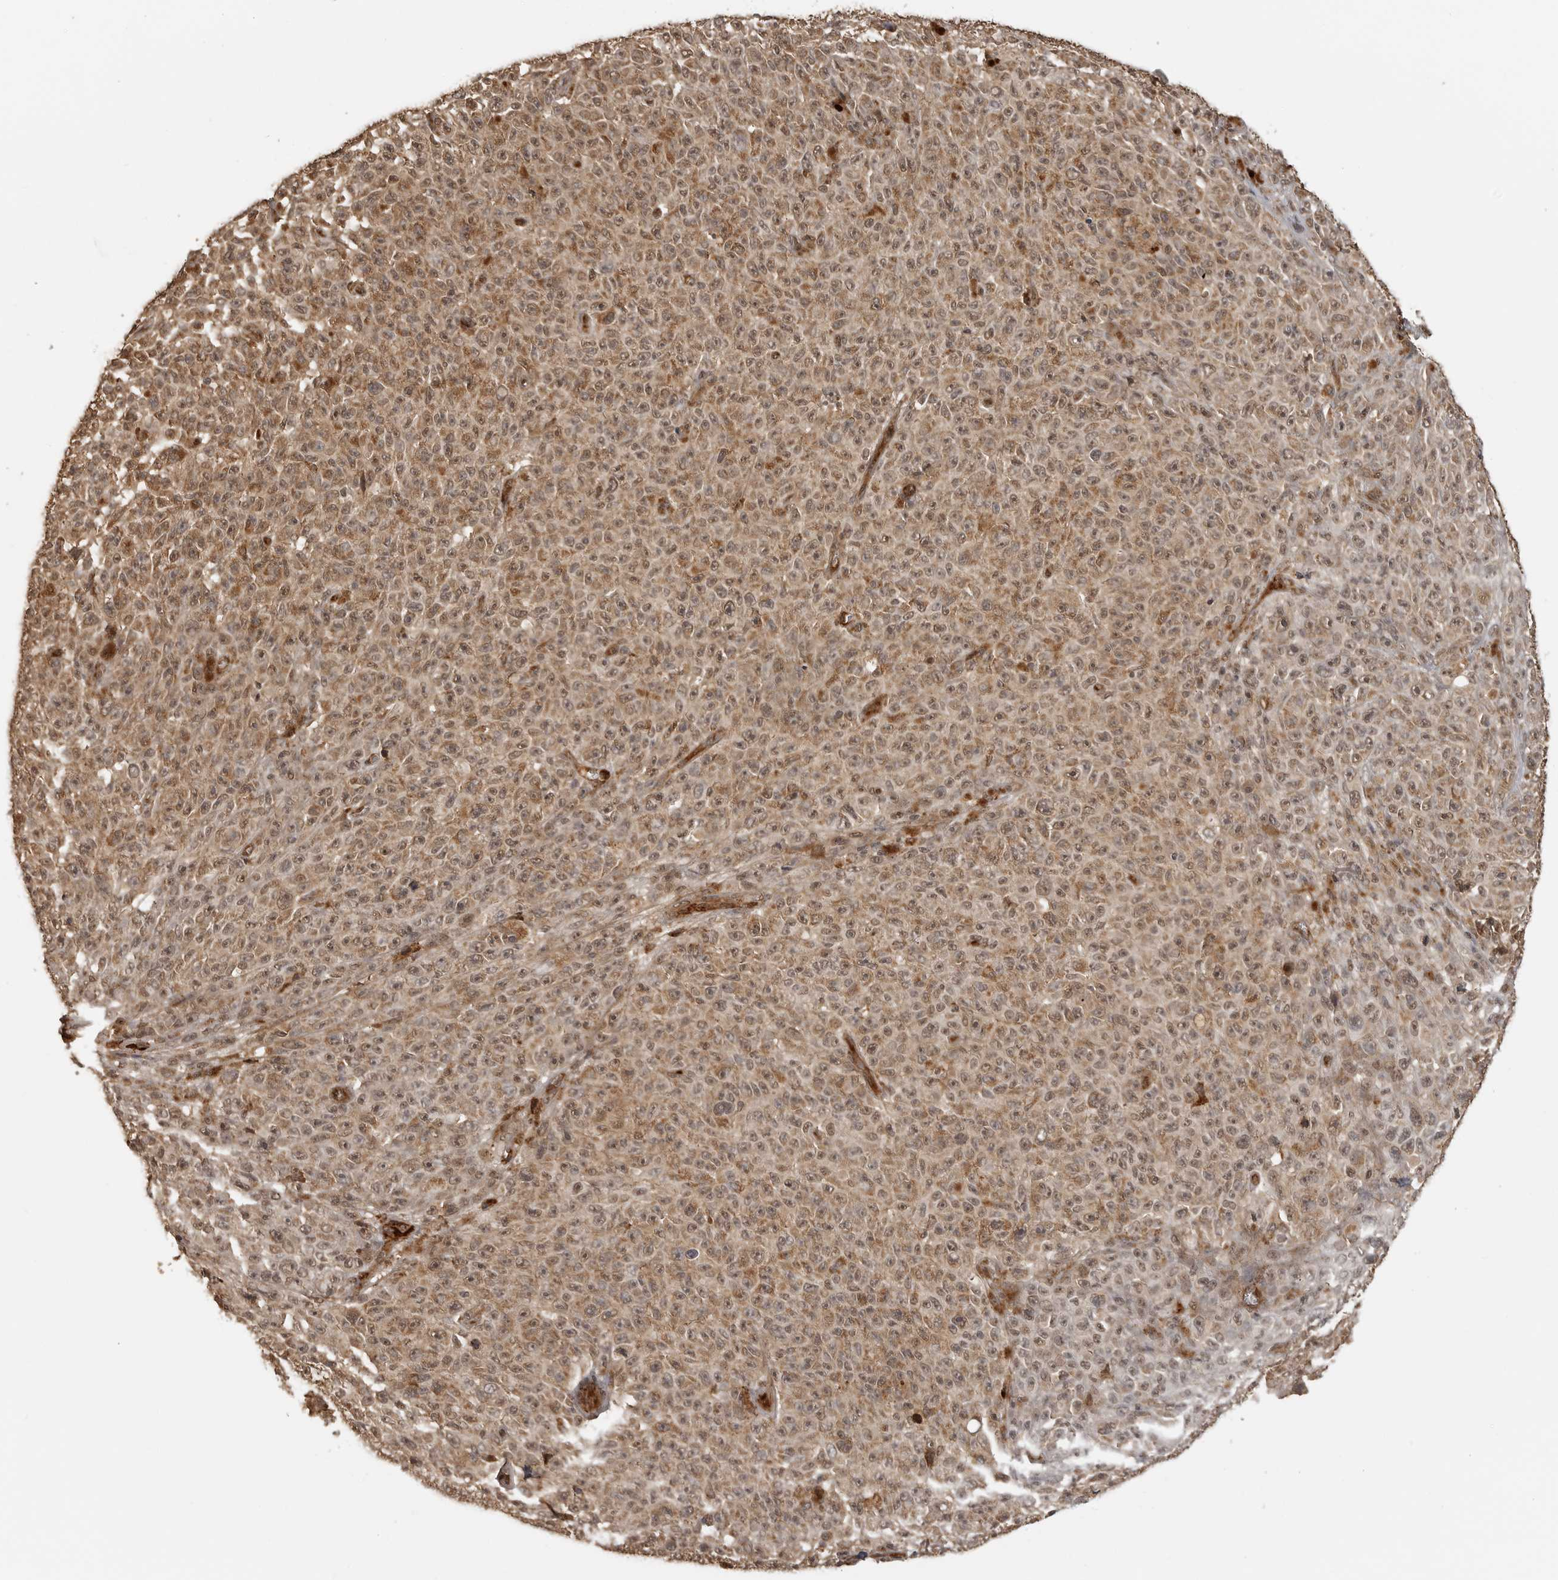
{"staining": {"intensity": "moderate", "quantity": ">75%", "location": "cytoplasmic/membranous,nuclear"}, "tissue": "melanoma", "cell_type": "Tumor cells", "image_type": "cancer", "snomed": [{"axis": "morphology", "description": "Malignant melanoma, NOS"}, {"axis": "topography", "description": "Skin"}], "caption": "An image showing moderate cytoplasmic/membranous and nuclear positivity in approximately >75% of tumor cells in melanoma, as visualized by brown immunohistochemical staining.", "gene": "CLOCK", "patient": {"sex": "female", "age": 82}}